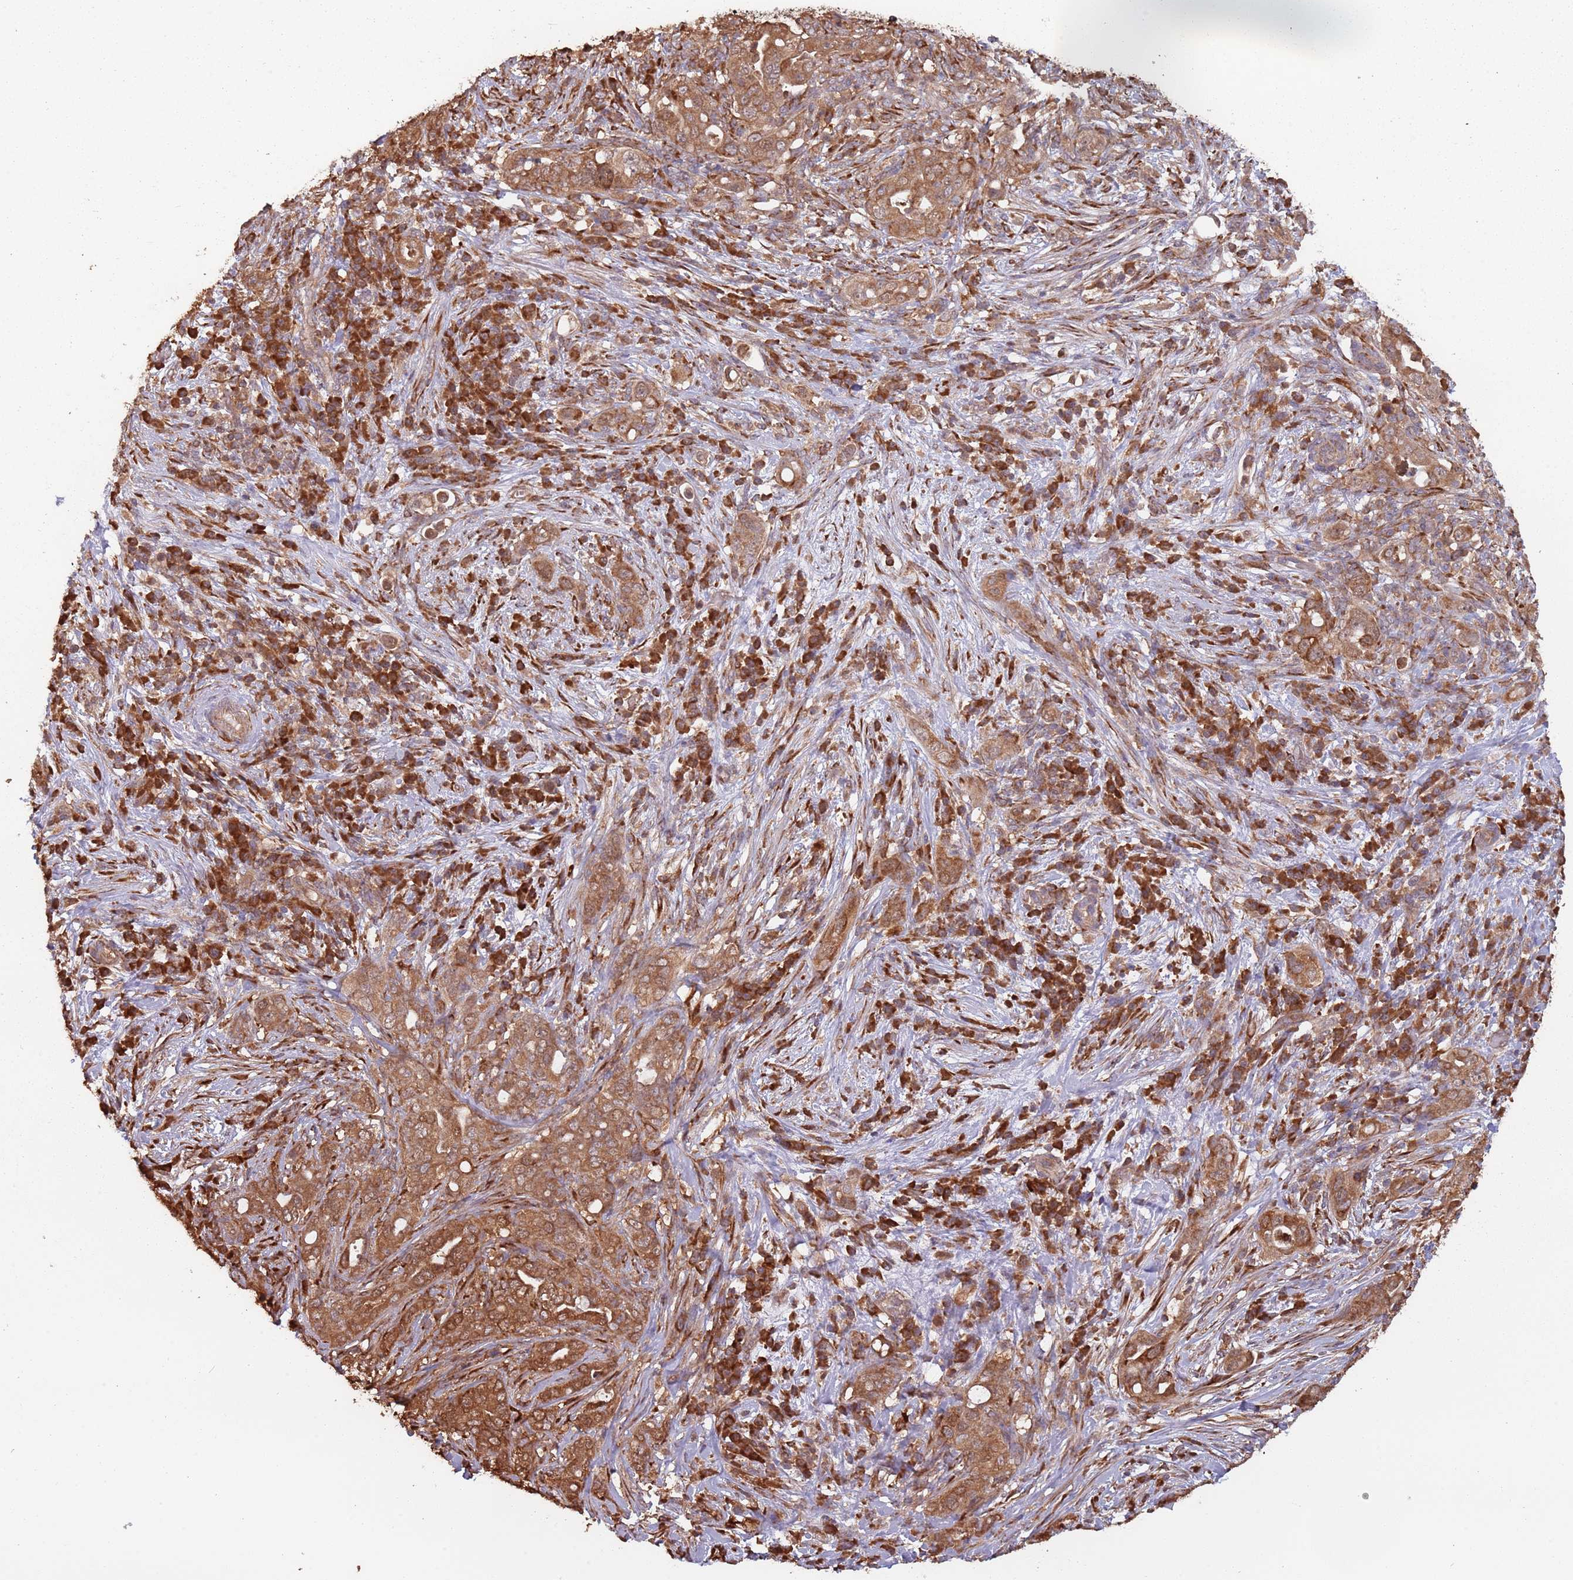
{"staining": {"intensity": "moderate", "quantity": ">75%", "location": "cytoplasmic/membranous"}, "tissue": "pancreatic cancer", "cell_type": "Tumor cells", "image_type": "cancer", "snomed": [{"axis": "morphology", "description": "Normal tissue, NOS"}, {"axis": "morphology", "description": "Adenocarcinoma, NOS"}, {"axis": "topography", "description": "Lymph node"}, {"axis": "topography", "description": "Pancreas"}], "caption": "Protein analysis of pancreatic cancer (adenocarcinoma) tissue exhibits moderate cytoplasmic/membranous positivity in about >75% of tumor cells.", "gene": "COG4", "patient": {"sex": "female", "age": 67}}